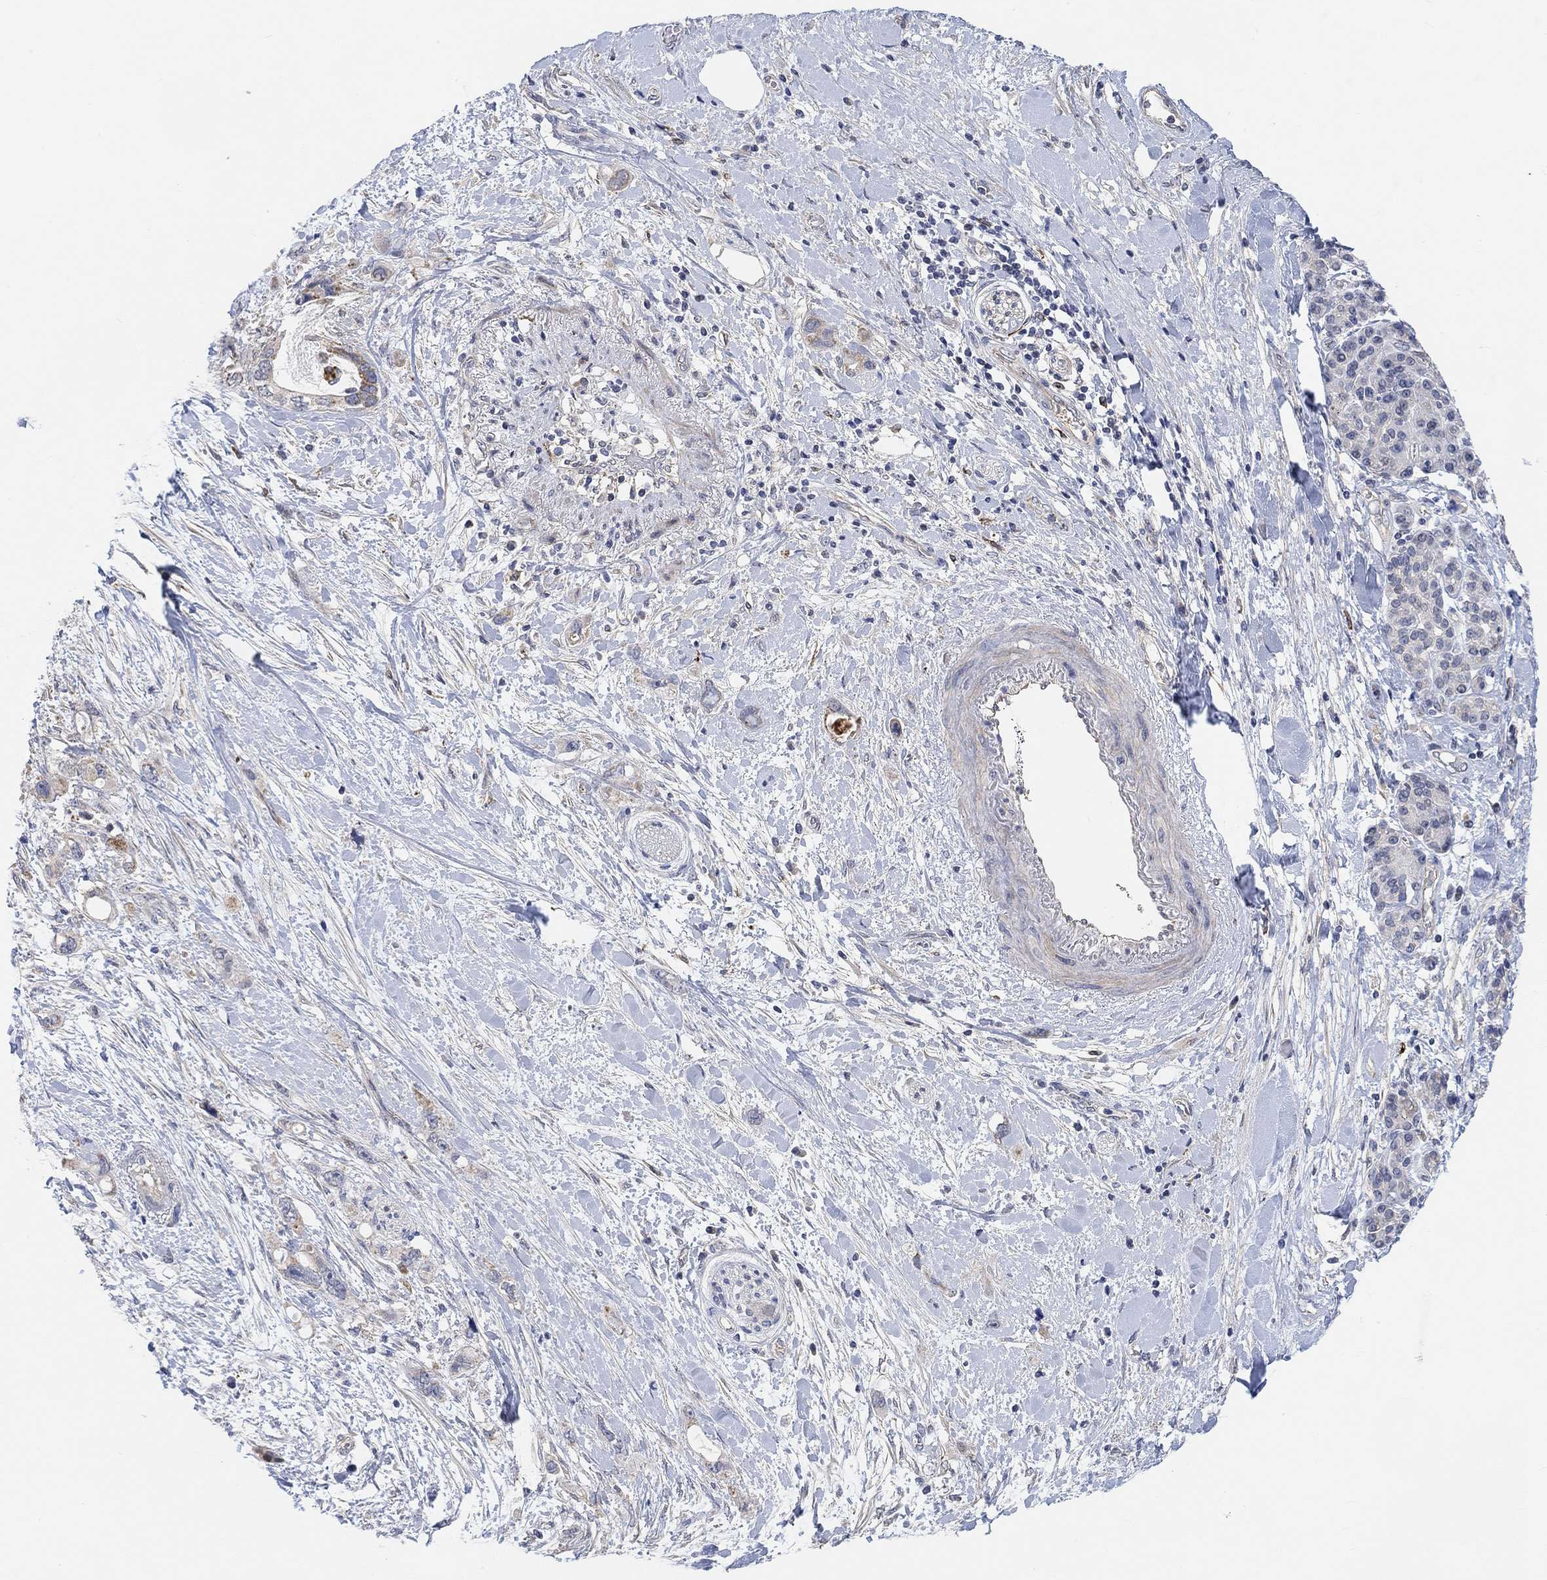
{"staining": {"intensity": "moderate", "quantity": "<25%", "location": "cytoplasmic/membranous"}, "tissue": "pancreatic cancer", "cell_type": "Tumor cells", "image_type": "cancer", "snomed": [{"axis": "morphology", "description": "Adenocarcinoma, NOS"}, {"axis": "topography", "description": "Pancreas"}], "caption": "Human pancreatic adenocarcinoma stained for a protein (brown) displays moderate cytoplasmic/membranous positive positivity in approximately <25% of tumor cells.", "gene": "HCRTR1", "patient": {"sex": "female", "age": 56}}